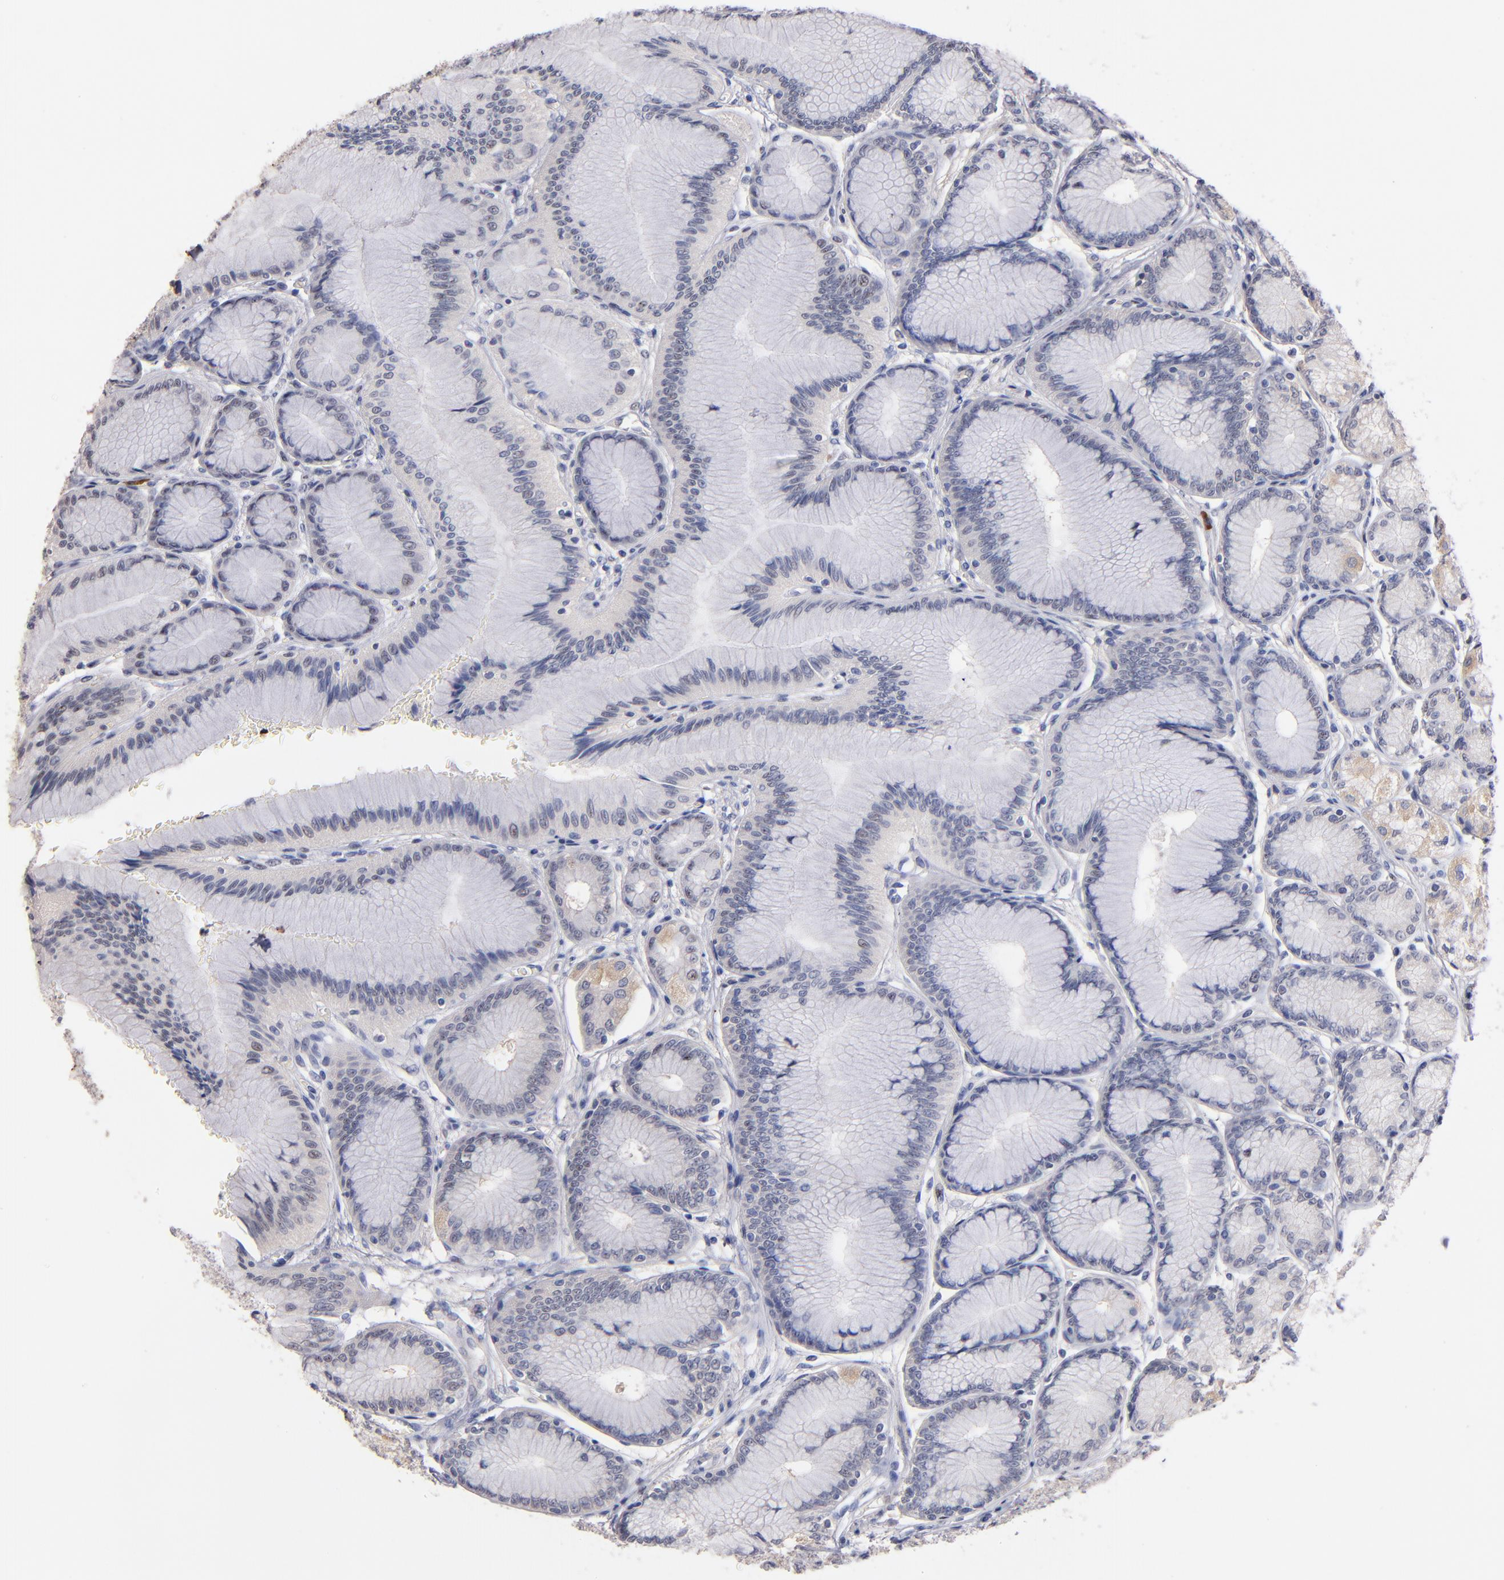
{"staining": {"intensity": "weak", "quantity": "25%-75%", "location": "cytoplasmic/membranous,nuclear"}, "tissue": "stomach", "cell_type": "Glandular cells", "image_type": "normal", "snomed": [{"axis": "morphology", "description": "Normal tissue, NOS"}, {"axis": "morphology", "description": "Adenocarcinoma, NOS"}, {"axis": "topography", "description": "Stomach"}, {"axis": "topography", "description": "Stomach, lower"}], "caption": "Immunohistochemistry (IHC) staining of benign stomach, which shows low levels of weak cytoplasmic/membranous,nuclear expression in about 25%-75% of glandular cells indicating weak cytoplasmic/membranous,nuclear protein expression. The staining was performed using DAB (brown) for protein detection and nuclei were counterstained in hematoxylin (blue).", "gene": "RAF1", "patient": {"sex": "female", "age": 65}}